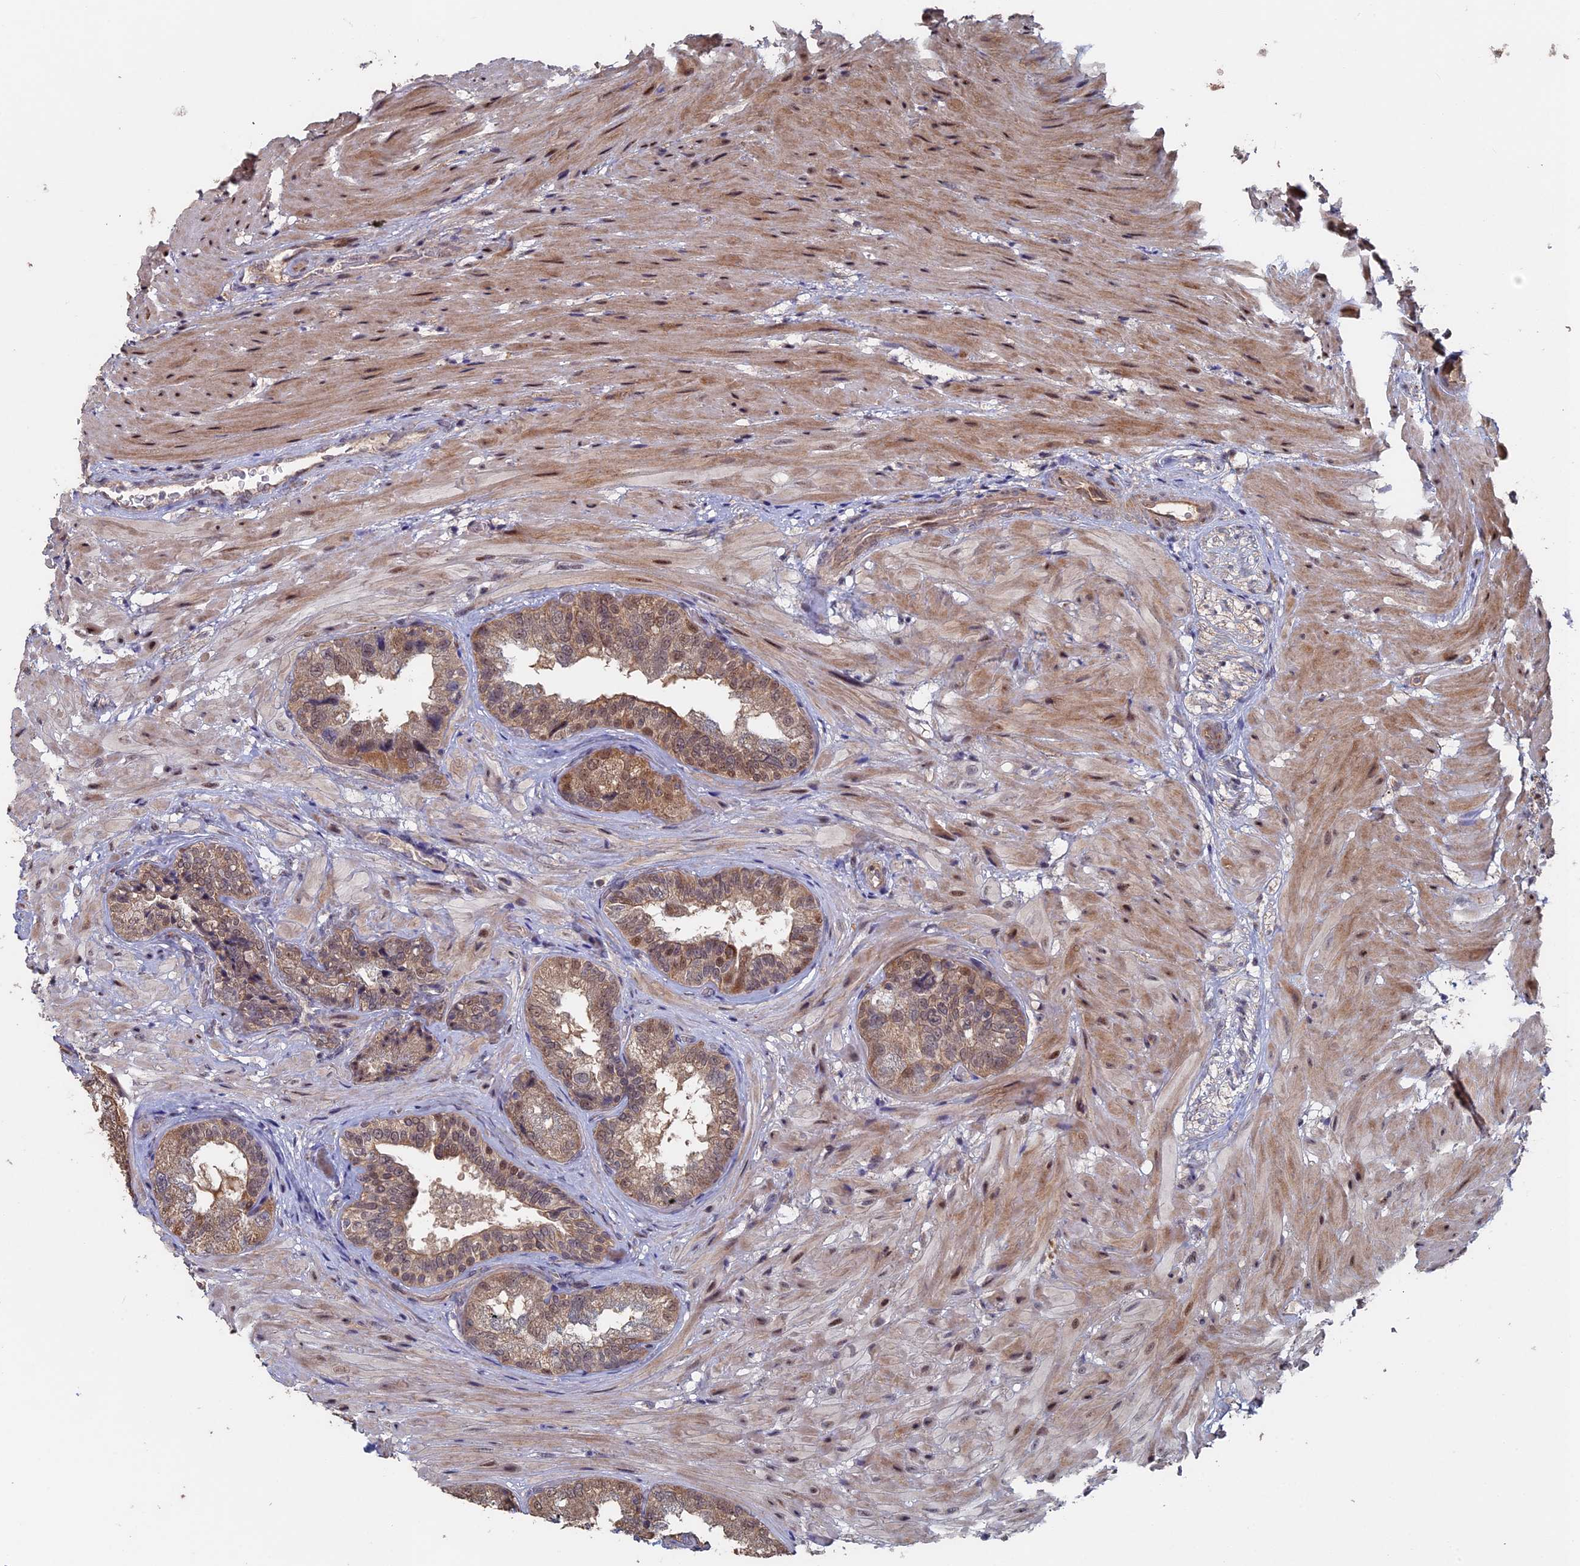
{"staining": {"intensity": "moderate", "quantity": ">75%", "location": "cytoplasmic/membranous,nuclear"}, "tissue": "seminal vesicle", "cell_type": "Glandular cells", "image_type": "normal", "snomed": [{"axis": "morphology", "description": "Normal tissue, NOS"}, {"axis": "topography", "description": "Seminal veicle"}, {"axis": "topography", "description": "Peripheral nerve tissue"}], "caption": "About >75% of glandular cells in benign seminal vesicle reveal moderate cytoplasmic/membranous,nuclear protein staining as visualized by brown immunohistochemical staining.", "gene": "KIAA1328", "patient": {"sex": "male", "age": 63}}